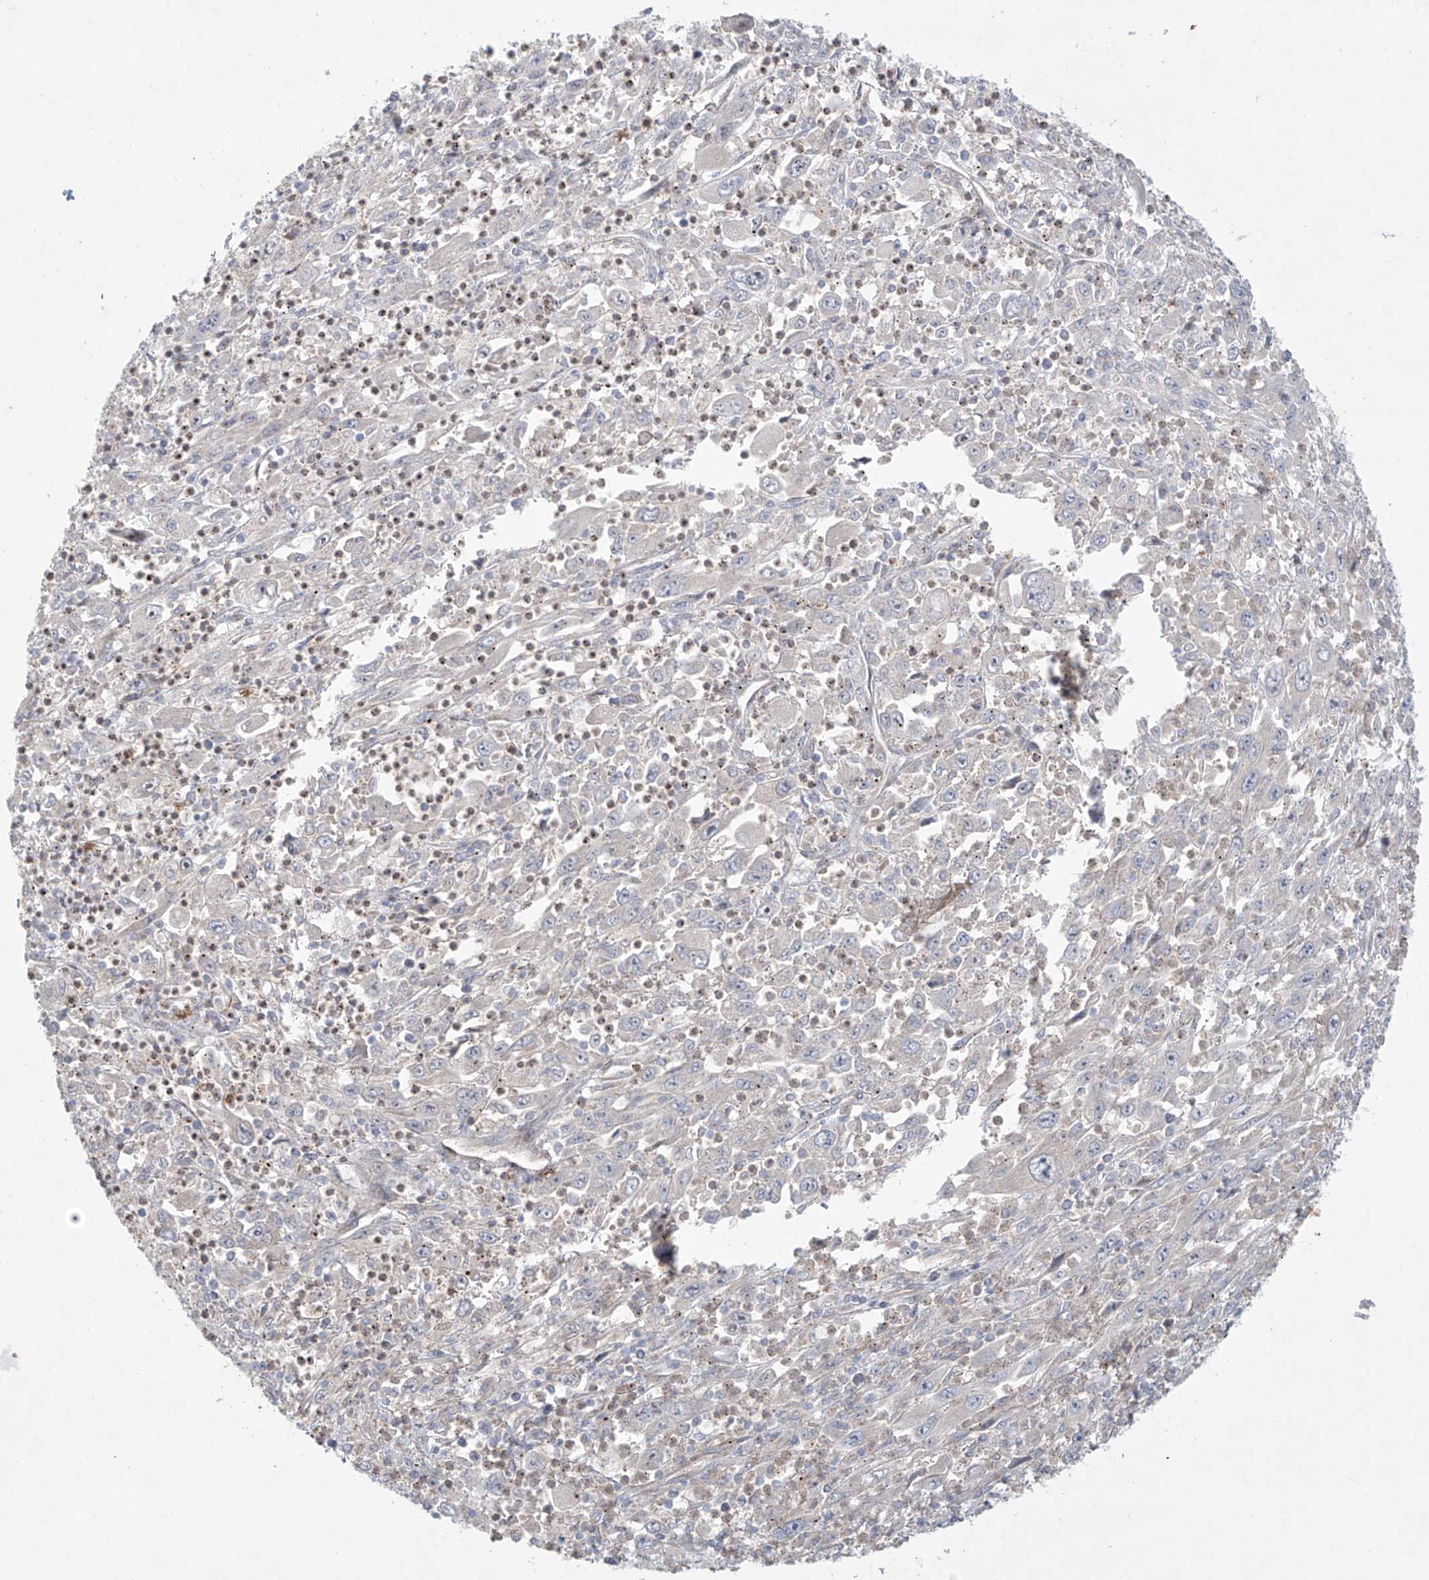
{"staining": {"intensity": "negative", "quantity": "none", "location": "none"}, "tissue": "melanoma", "cell_type": "Tumor cells", "image_type": "cancer", "snomed": [{"axis": "morphology", "description": "Malignant melanoma, Metastatic site"}, {"axis": "topography", "description": "Skin"}], "caption": "This is an immunohistochemistry (IHC) photomicrograph of melanoma. There is no expression in tumor cells.", "gene": "KLC4", "patient": {"sex": "female", "age": 56}}